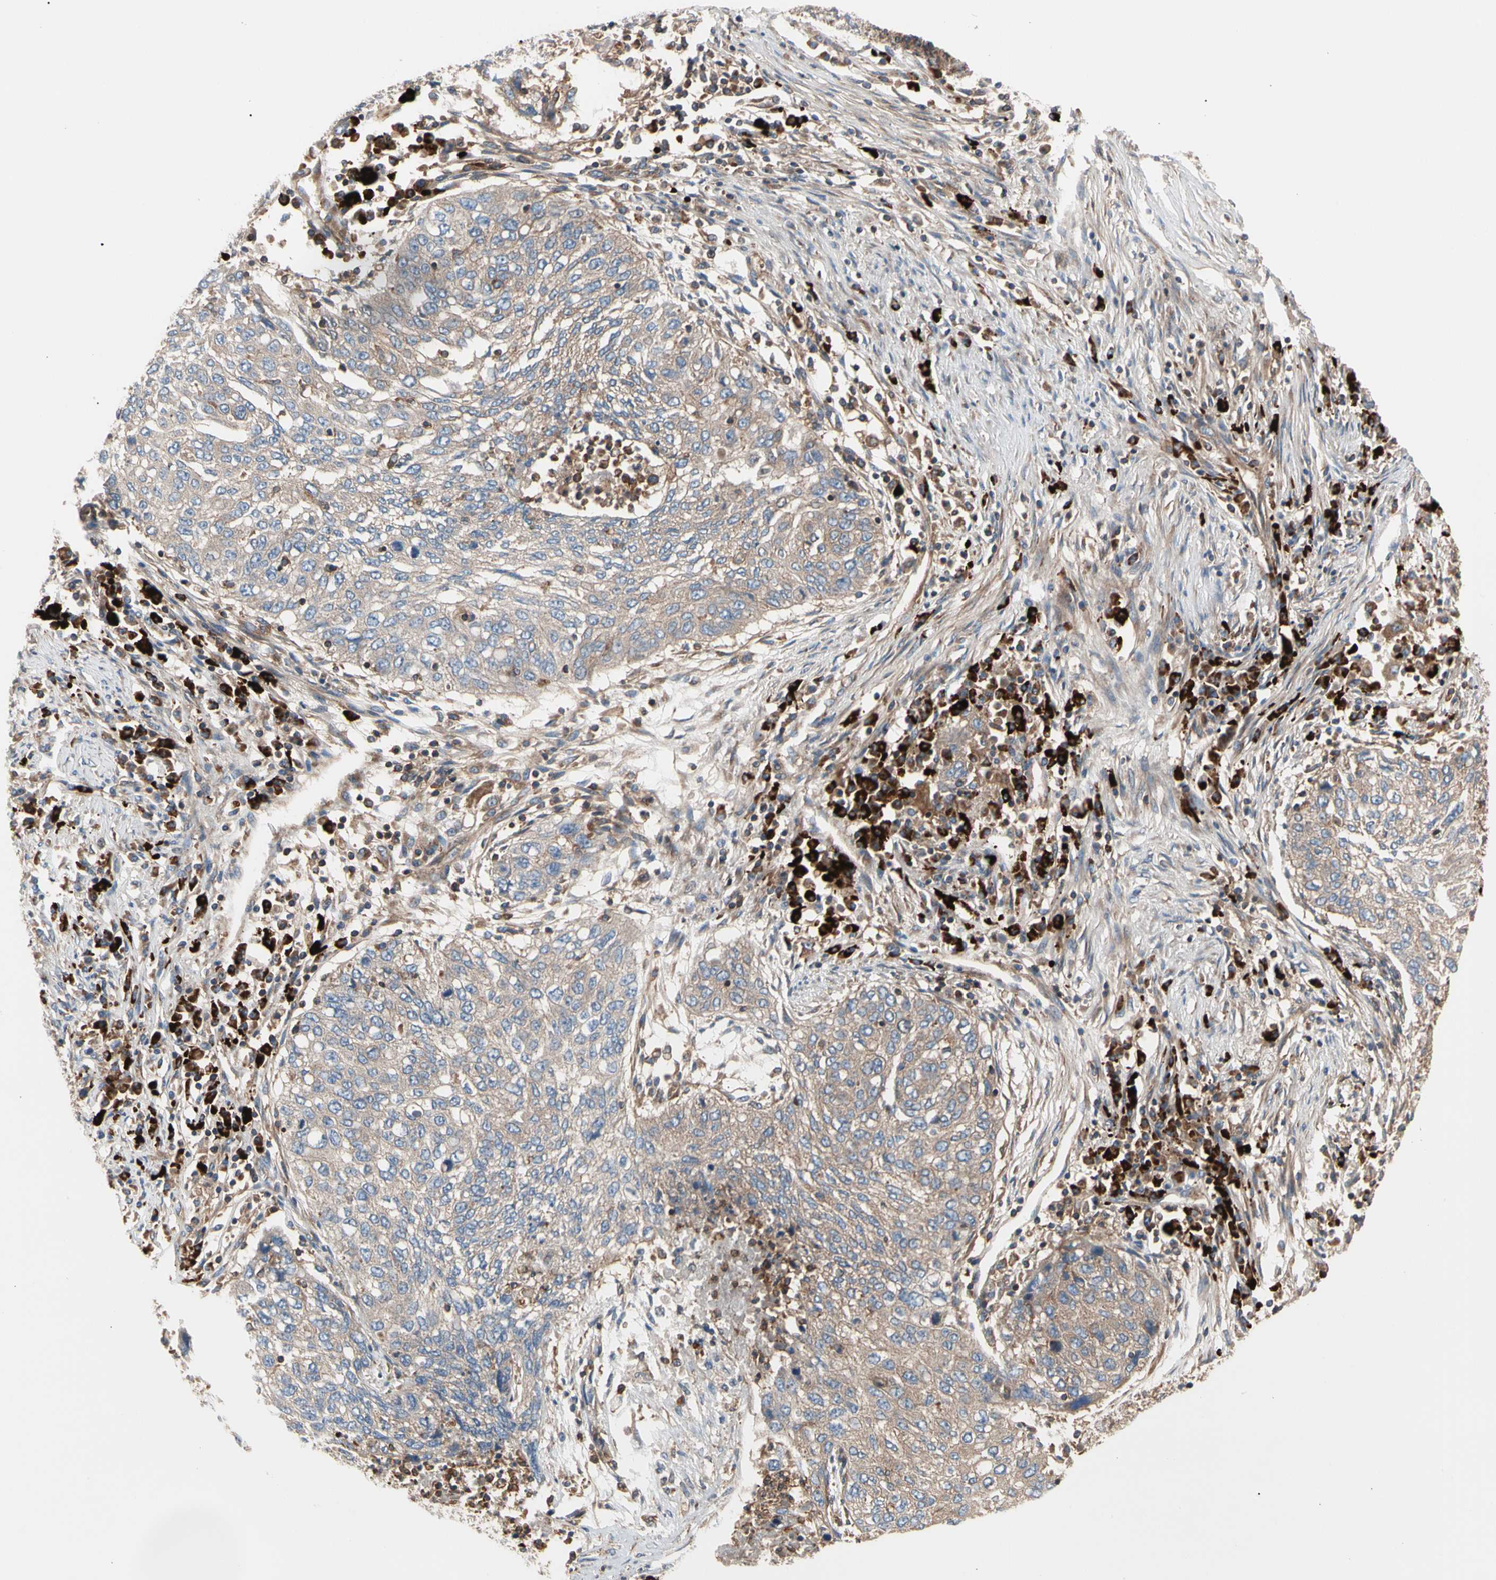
{"staining": {"intensity": "weak", "quantity": ">75%", "location": "cytoplasmic/membranous"}, "tissue": "lung cancer", "cell_type": "Tumor cells", "image_type": "cancer", "snomed": [{"axis": "morphology", "description": "Squamous cell carcinoma, NOS"}, {"axis": "topography", "description": "Lung"}], "caption": "Immunohistochemistry of squamous cell carcinoma (lung) exhibits low levels of weak cytoplasmic/membranous expression in about >75% of tumor cells. (Stains: DAB in brown, nuclei in blue, Microscopy: brightfield microscopy at high magnification).", "gene": "ROCK1", "patient": {"sex": "female", "age": 63}}